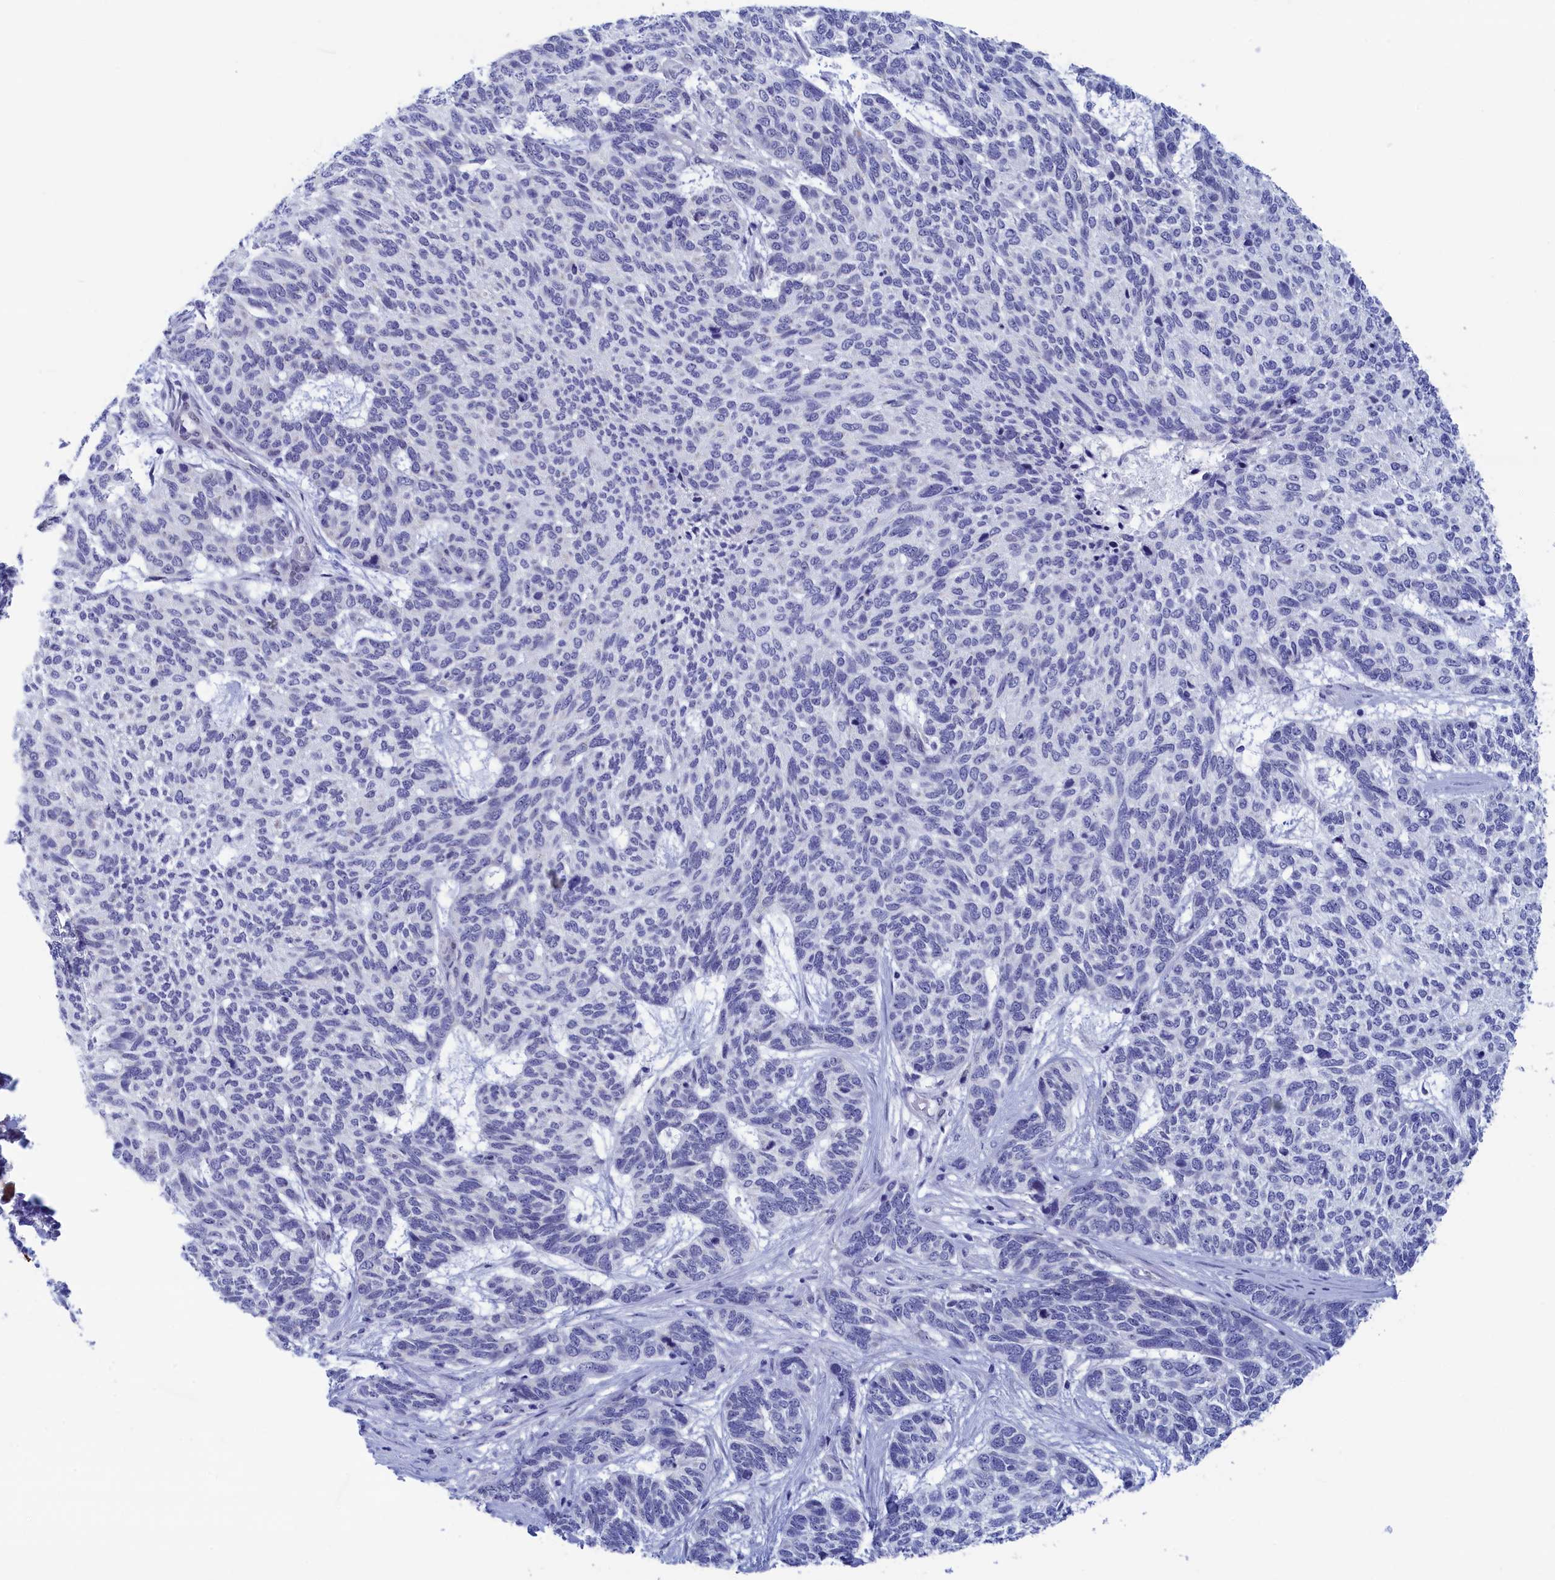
{"staining": {"intensity": "negative", "quantity": "none", "location": "none"}, "tissue": "skin cancer", "cell_type": "Tumor cells", "image_type": "cancer", "snomed": [{"axis": "morphology", "description": "Basal cell carcinoma"}, {"axis": "topography", "description": "Skin"}], "caption": "Tumor cells show no significant protein expression in skin basal cell carcinoma.", "gene": "WDR83", "patient": {"sex": "female", "age": 65}}